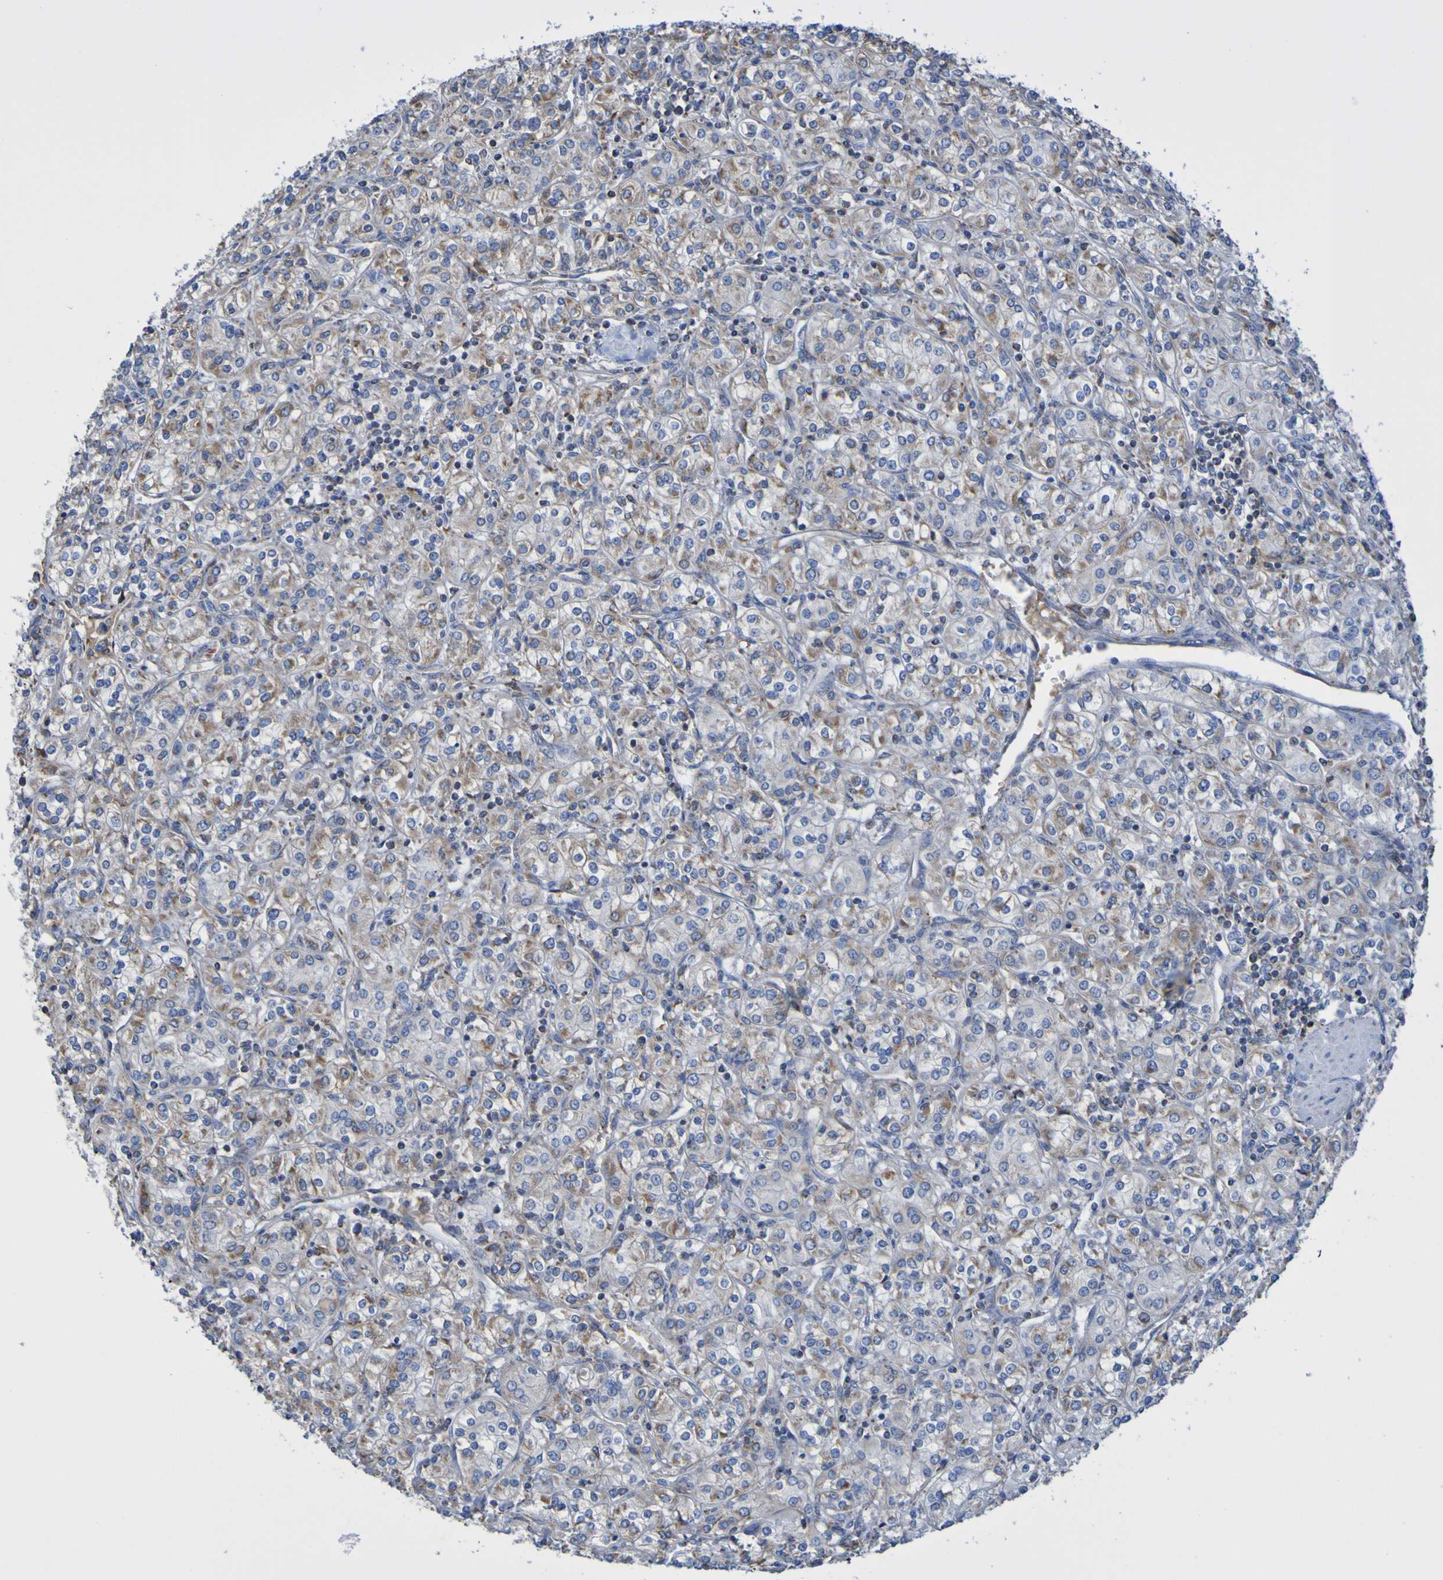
{"staining": {"intensity": "weak", "quantity": "25%-75%", "location": "cytoplasmic/membranous"}, "tissue": "renal cancer", "cell_type": "Tumor cells", "image_type": "cancer", "snomed": [{"axis": "morphology", "description": "Adenocarcinoma, NOS"}, {"axis": "topography", "description": "Kidney"}], "caption": "Immunohistochemistry (IHC) image of human adenocarcinoma (renal) stained for a protein (brown), which reveals low levels of weak cytoplasmic/membranous staining in about 25%-75% of tumor cells.", "gene": "CNTN2", "patient": {"sex": "male", "age": 77}}